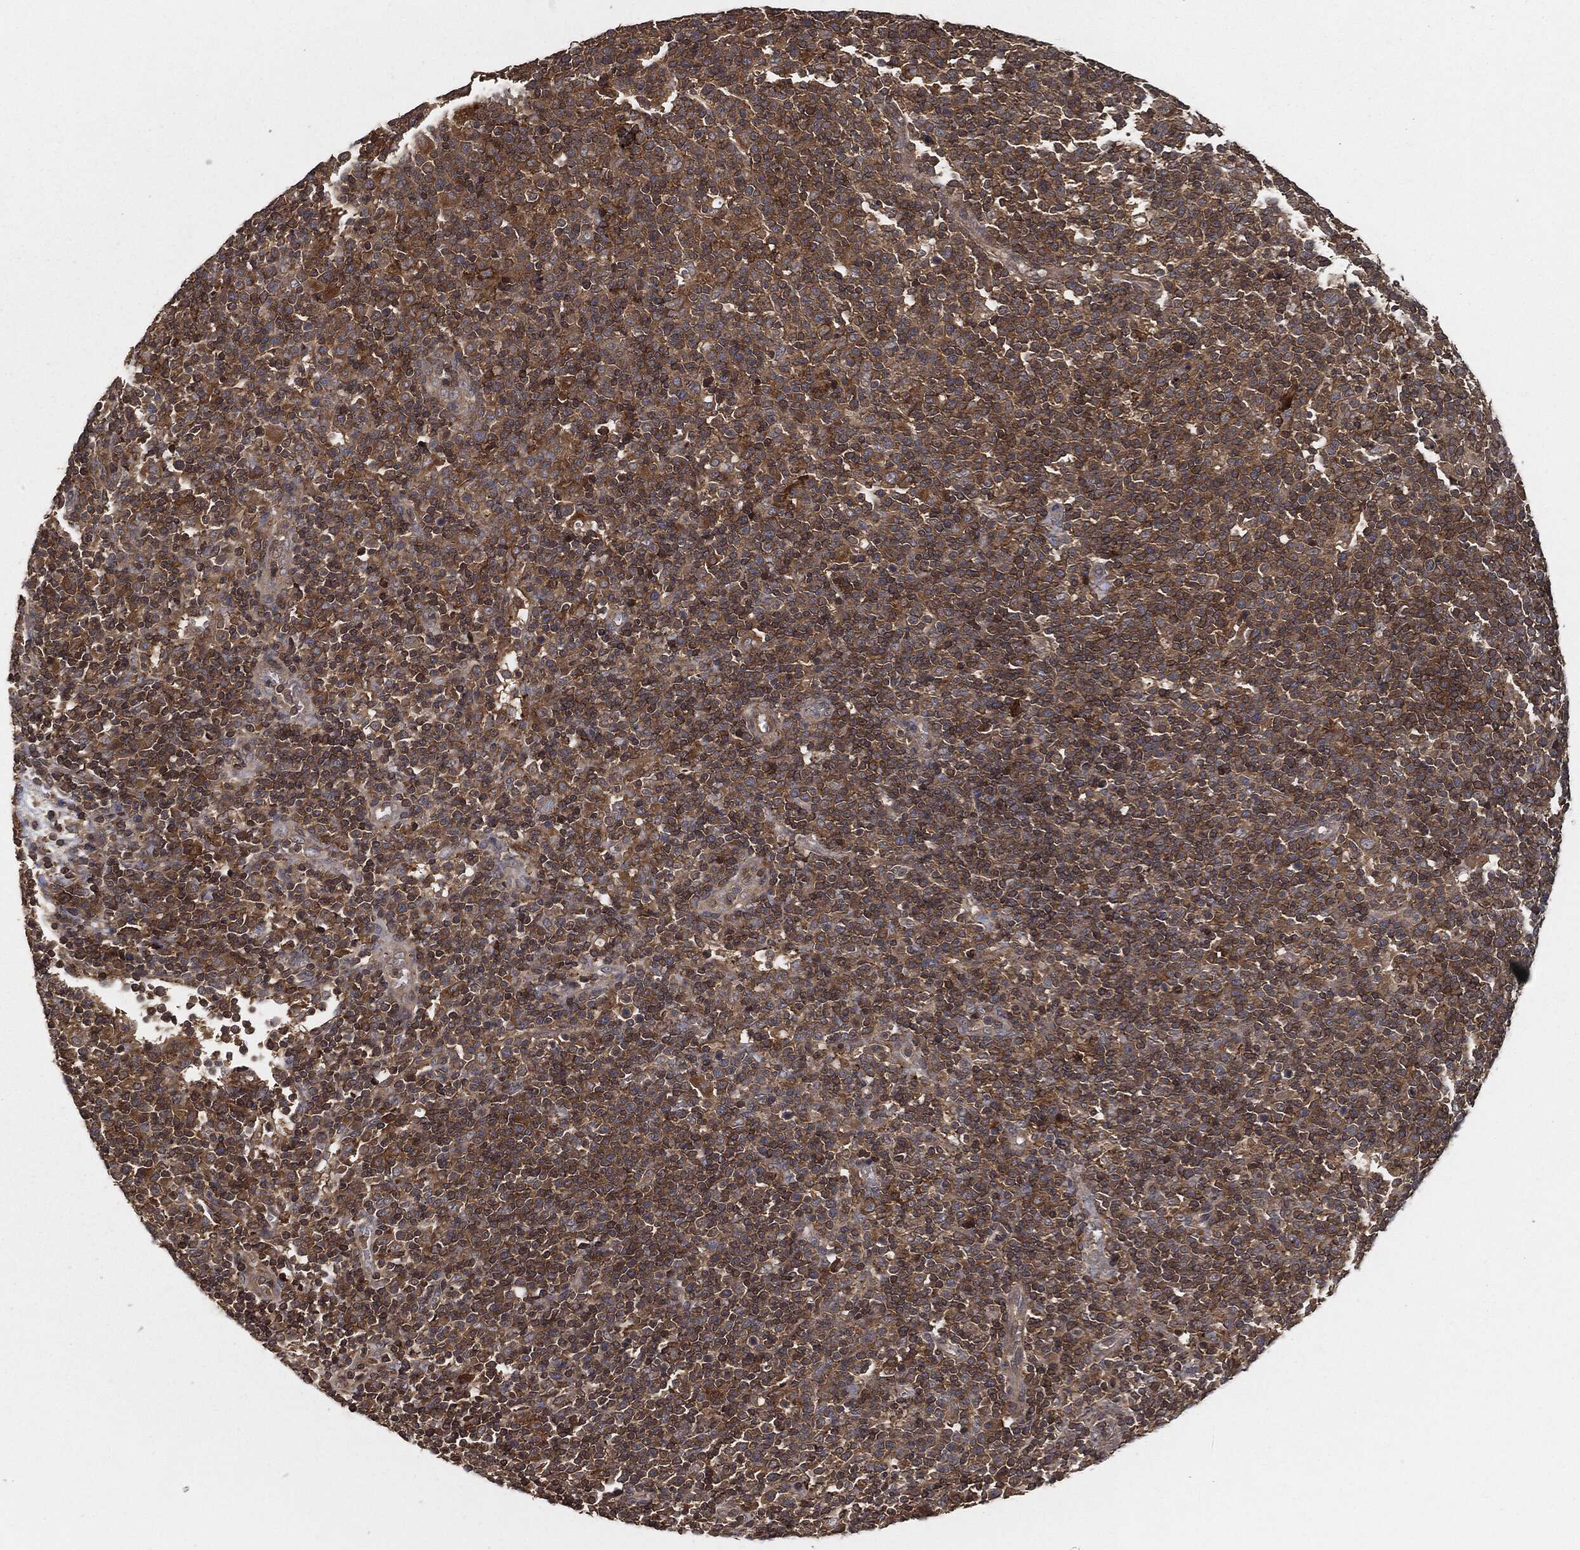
{"staining": {"intensity": "moderate", "quantity": "25%-75%", "location": "cytoplasmic/membranous"}, "tissue": "lymphoma", "cell_type": "Tumor cells", "image_type": "cancer", "snomed": [{"axis": "morphology", "description": "Malignant lymphoma, non-Hodgkin's type, High grade"}, {"axis": "topography", "description": "Lymph node"}], "caption": "Brown immunohistochemical staining in lymphoma shows moderate cytoplasmic/membranous positivity in approximately 25%-75% of tumor cells.", "gene": "ERBIN", "patient": {"sex": "male", "age": 61}}